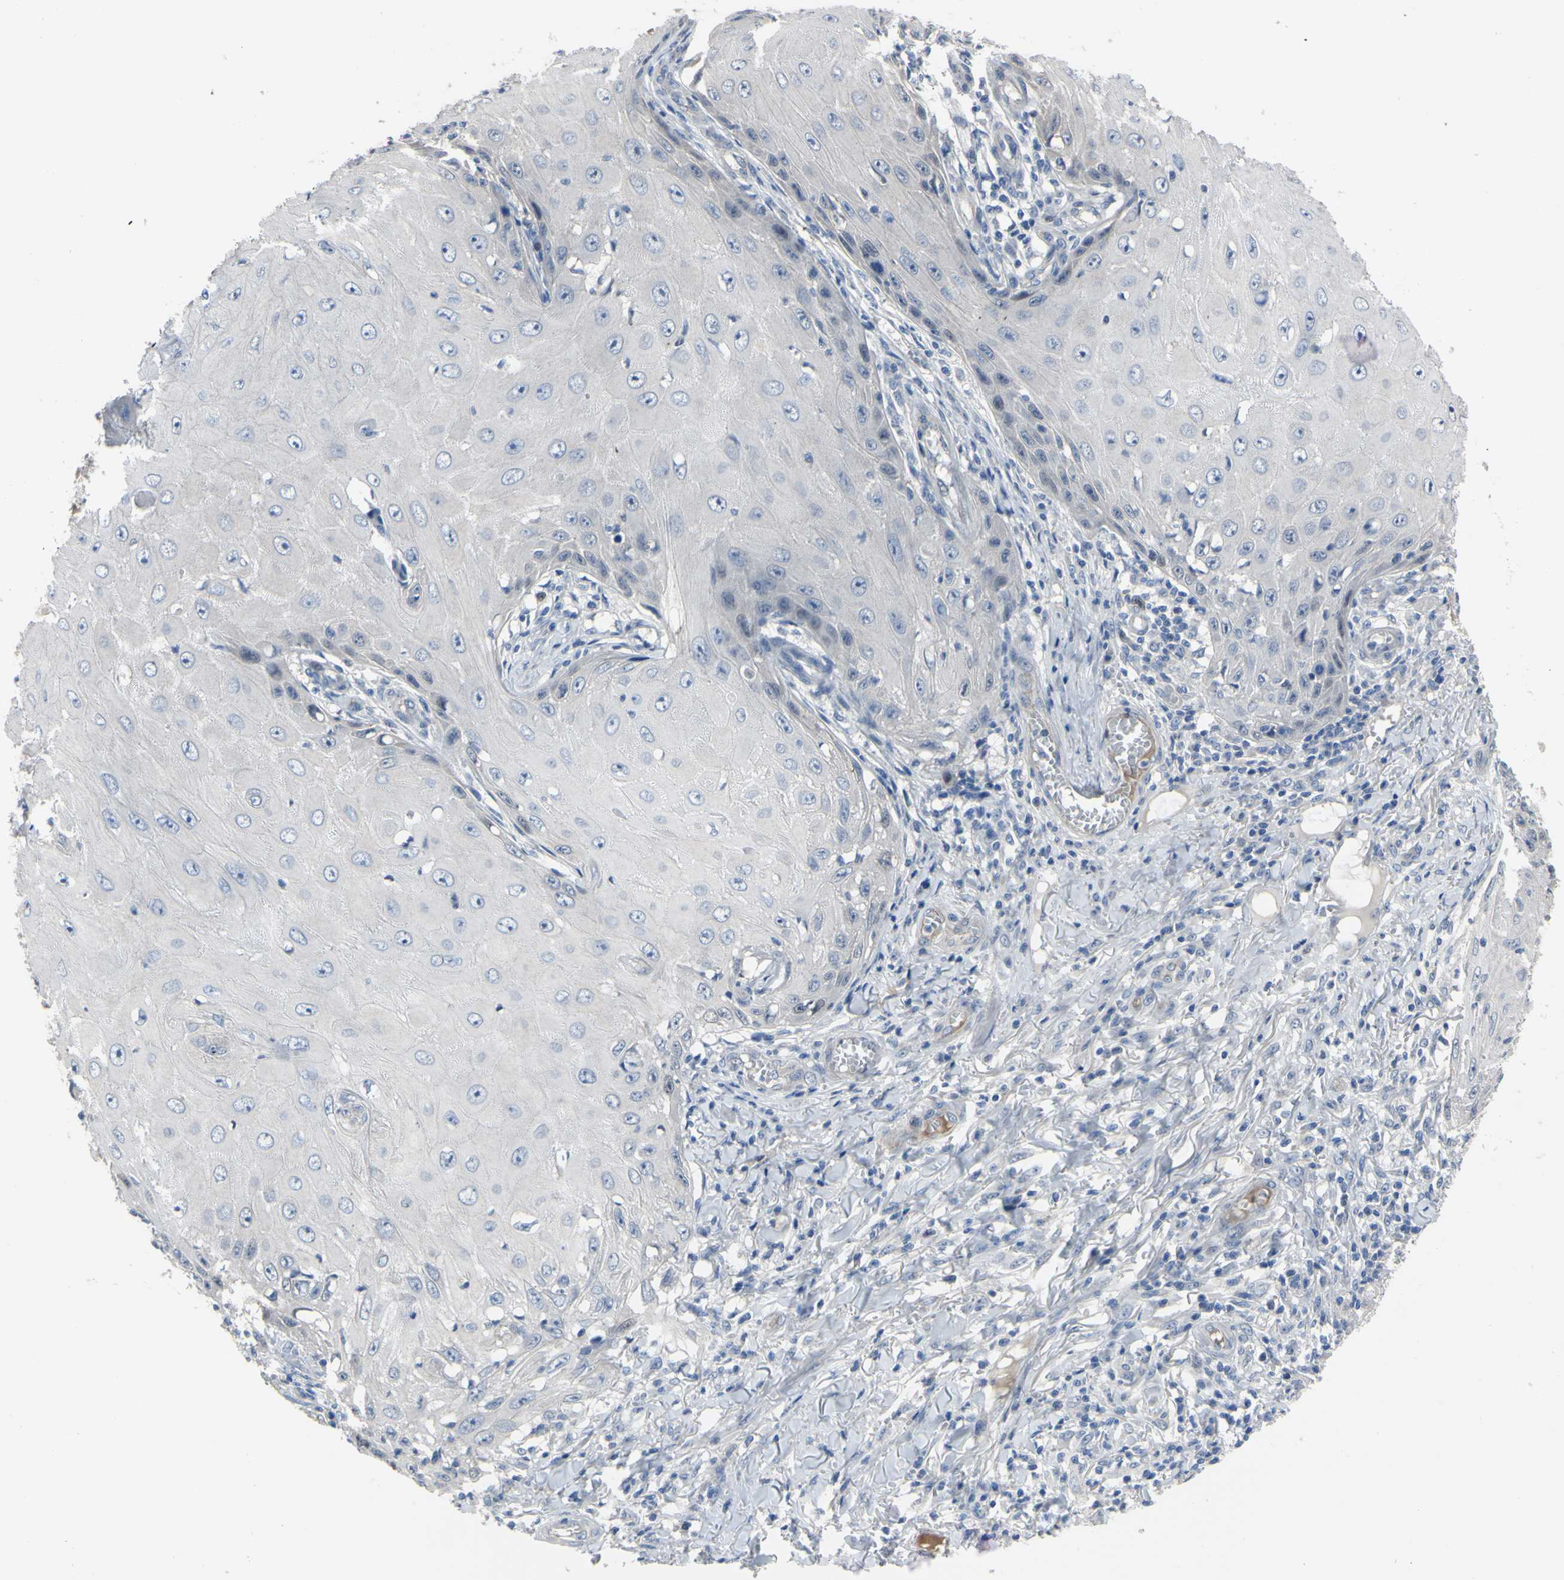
{"staining": {"intensity": "negative", "quantity": "none", "location": "none"}, "tissue": "skin cancer", "cell_type": "Tumor cells", "image_type": "cancer", "snomed": [{"axis": "morphology", "description": "Squamous cell carcinoma, NOS"}, {"axis": "topography", "description": "Skin"}], "caption": "Immunohistochemistry histopathology image of human skin cancer stained for a protein (brown), which reveals no expression in tumor cells.", "gene": "LHX9", "patient": {"sex": "female", "age": 73}}